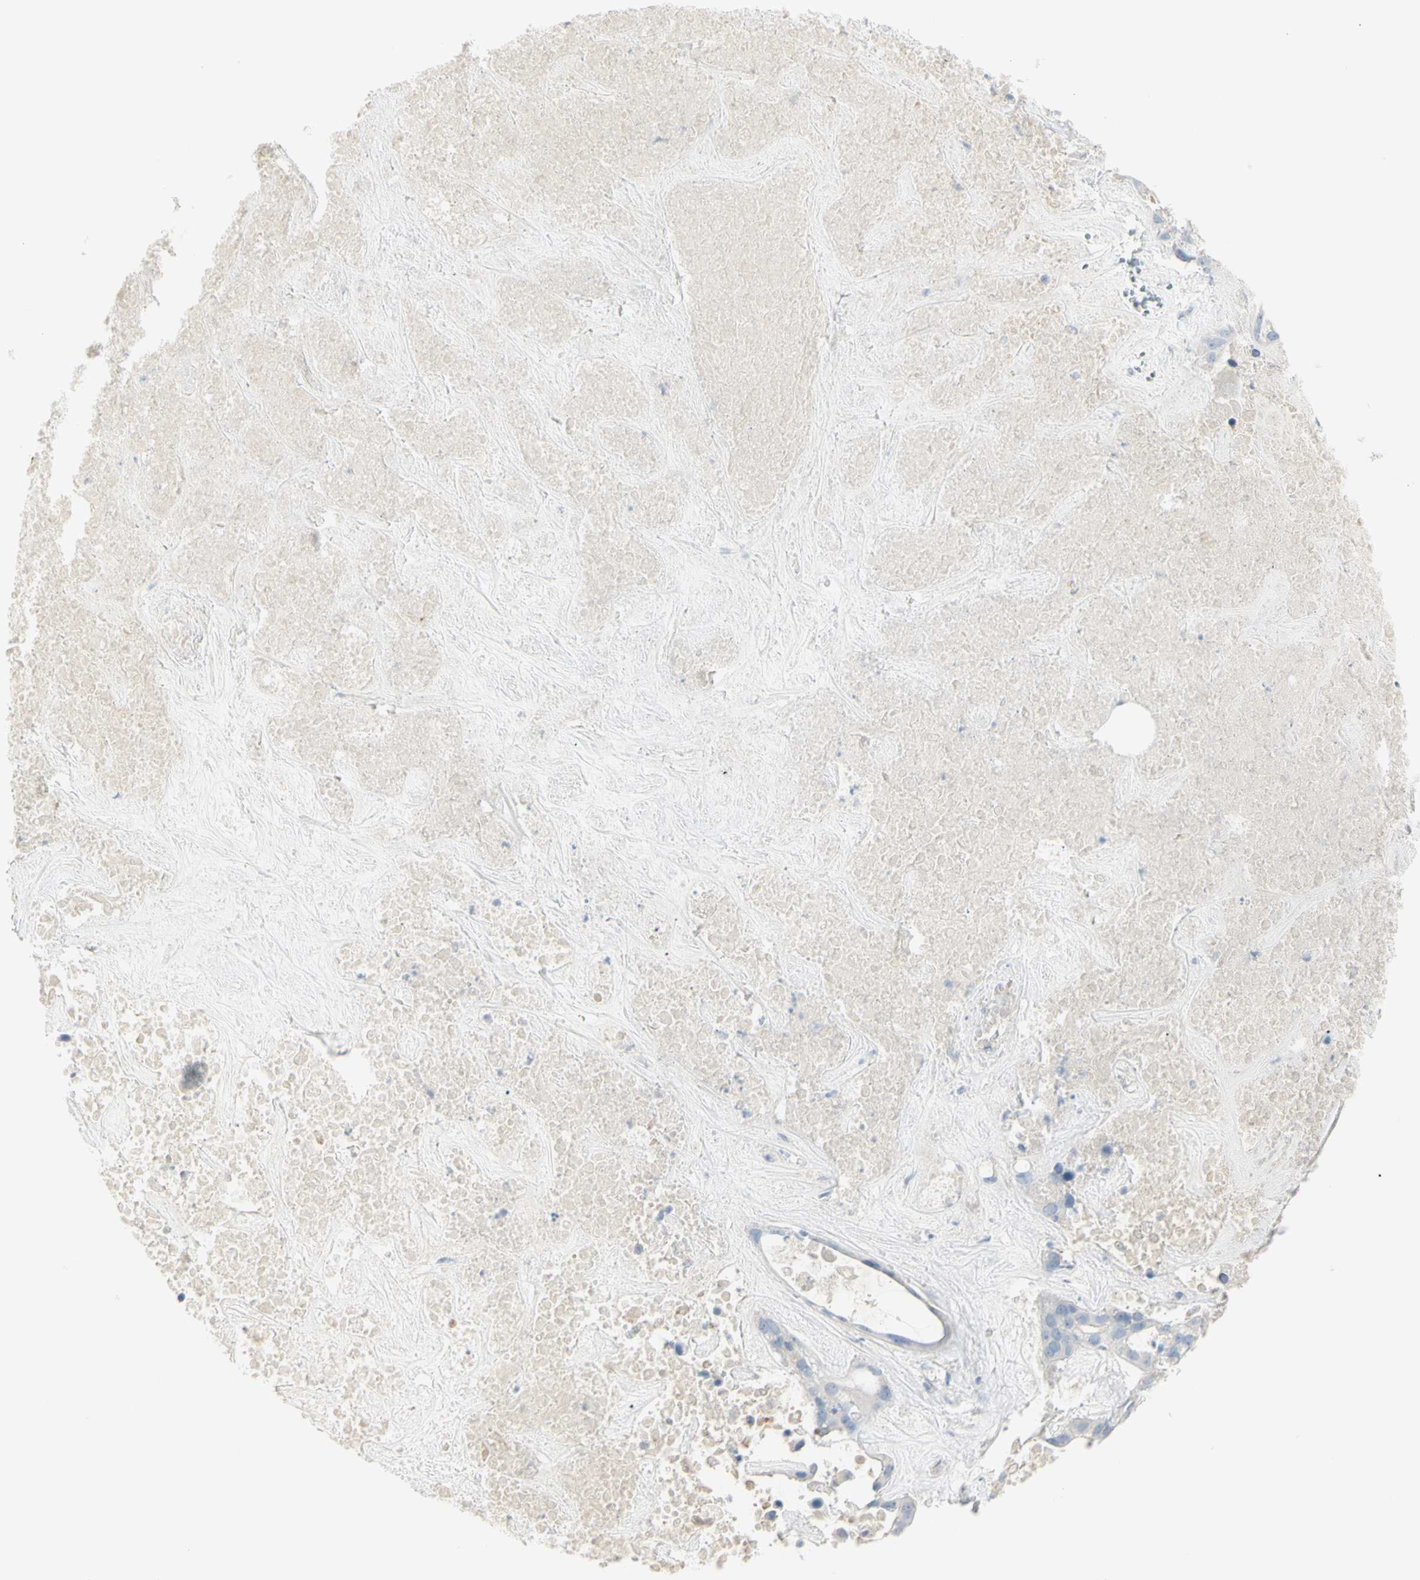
{"staining": {"intensity": "negative", "quantity": "none", "location": "none"}, "tissue": "liver cancer", "cell_type": "Tumor cells", "image_type": "cancer", "snomed": [{"axis": "morphology", "description": "Cholangiocarcinoma"}, {"axis": "topography", "description": "Liver"}], "caption": "Tumor cells are negative for brown protein staining in liver cholangiocarcinoma.", "gene": "PIP", "patient": {"sex": "female", "age": 65}}